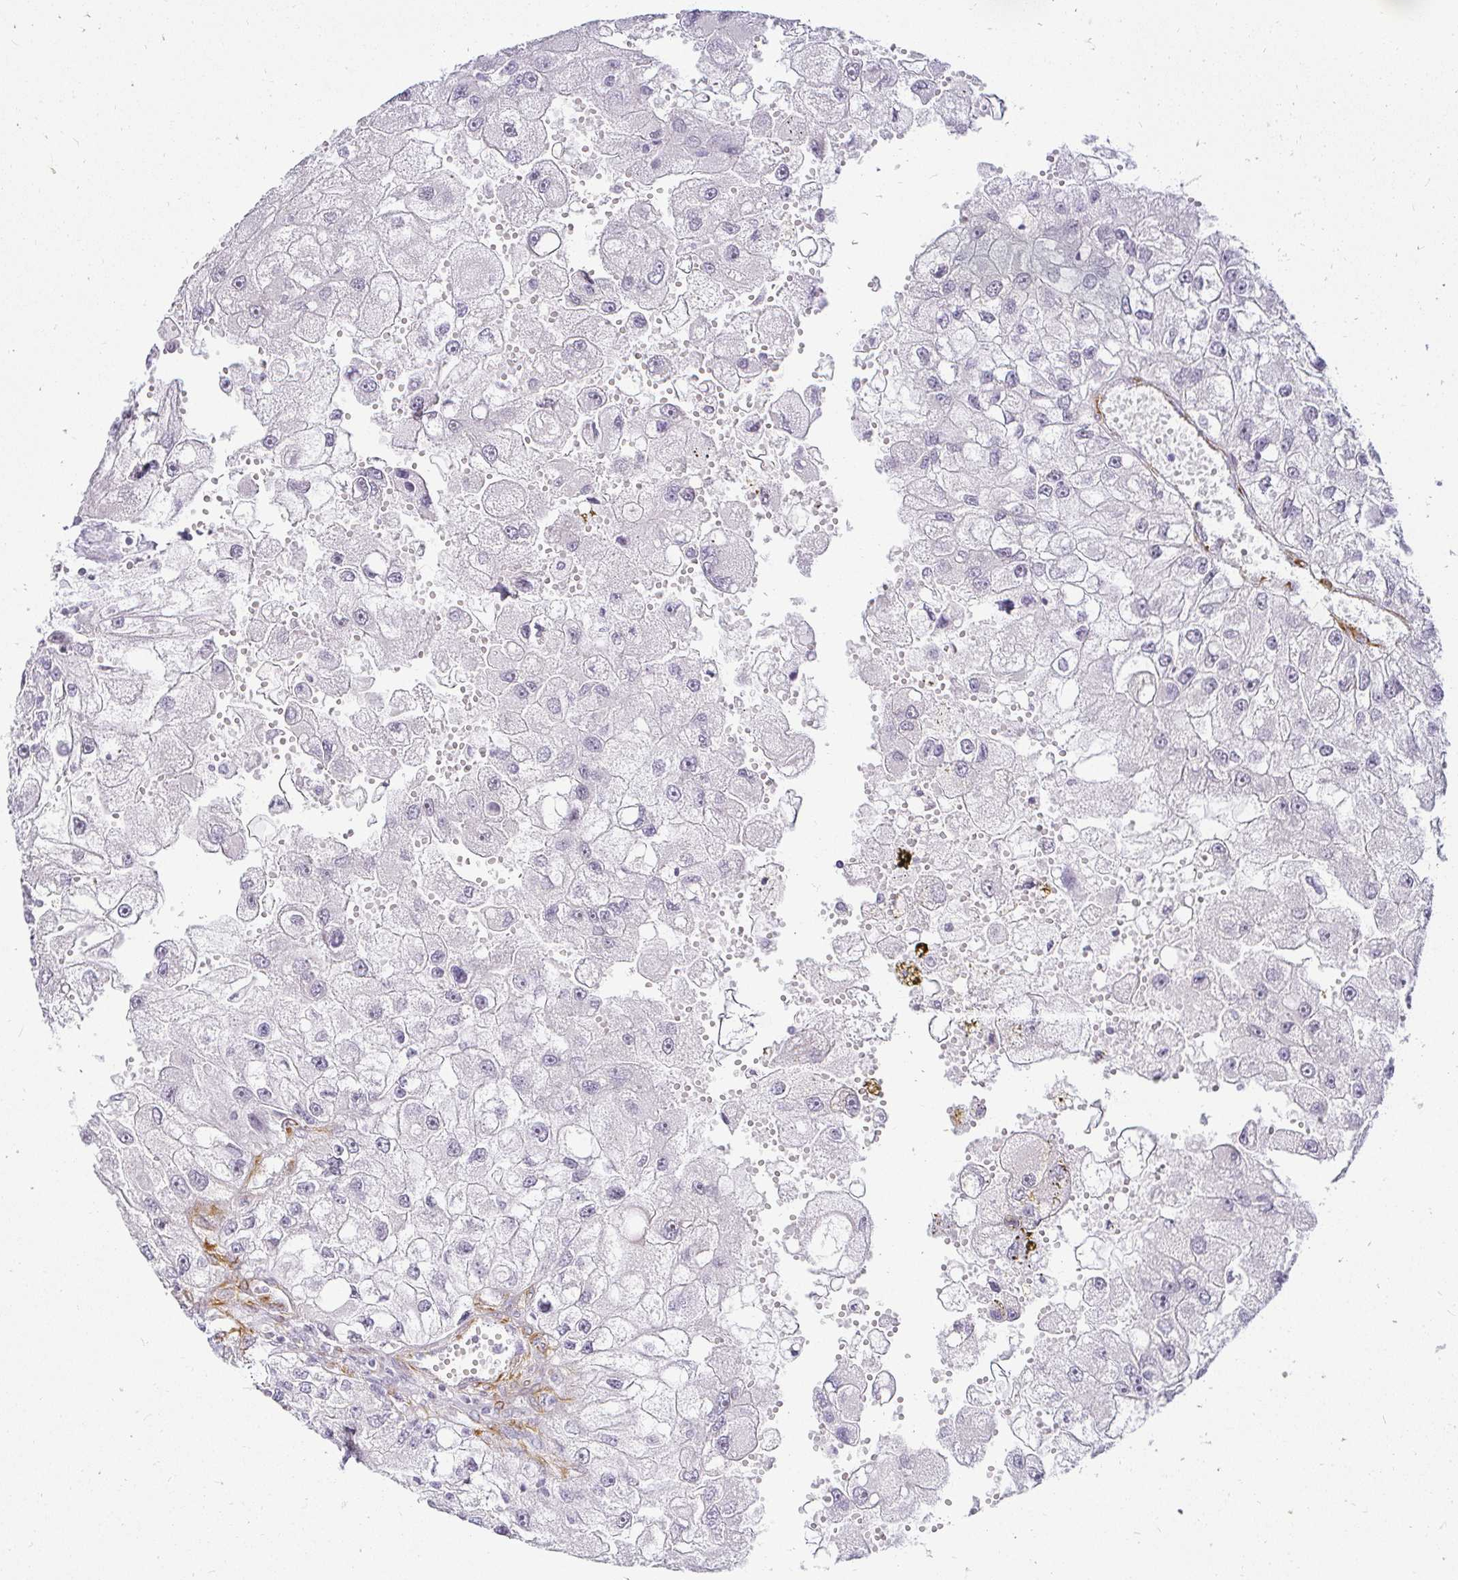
{"staining": {"intensity": "negative", "quantity": "none", "location": "none"}, "tissue": "renal cancer", "cell_type": "Tumor cells", "image_type": "cancer", "snomed": [{"axis": "morphology", "description": "Adenocarcinoma, NOS"}, {"axis": "topography", "description": "Kidney"}], "caption": "Tumor cells are negative for brown protein staining in adenocarcinoma (renal).", "gene": "ACAN", "patient": {"sex": "male", "age": 63}}